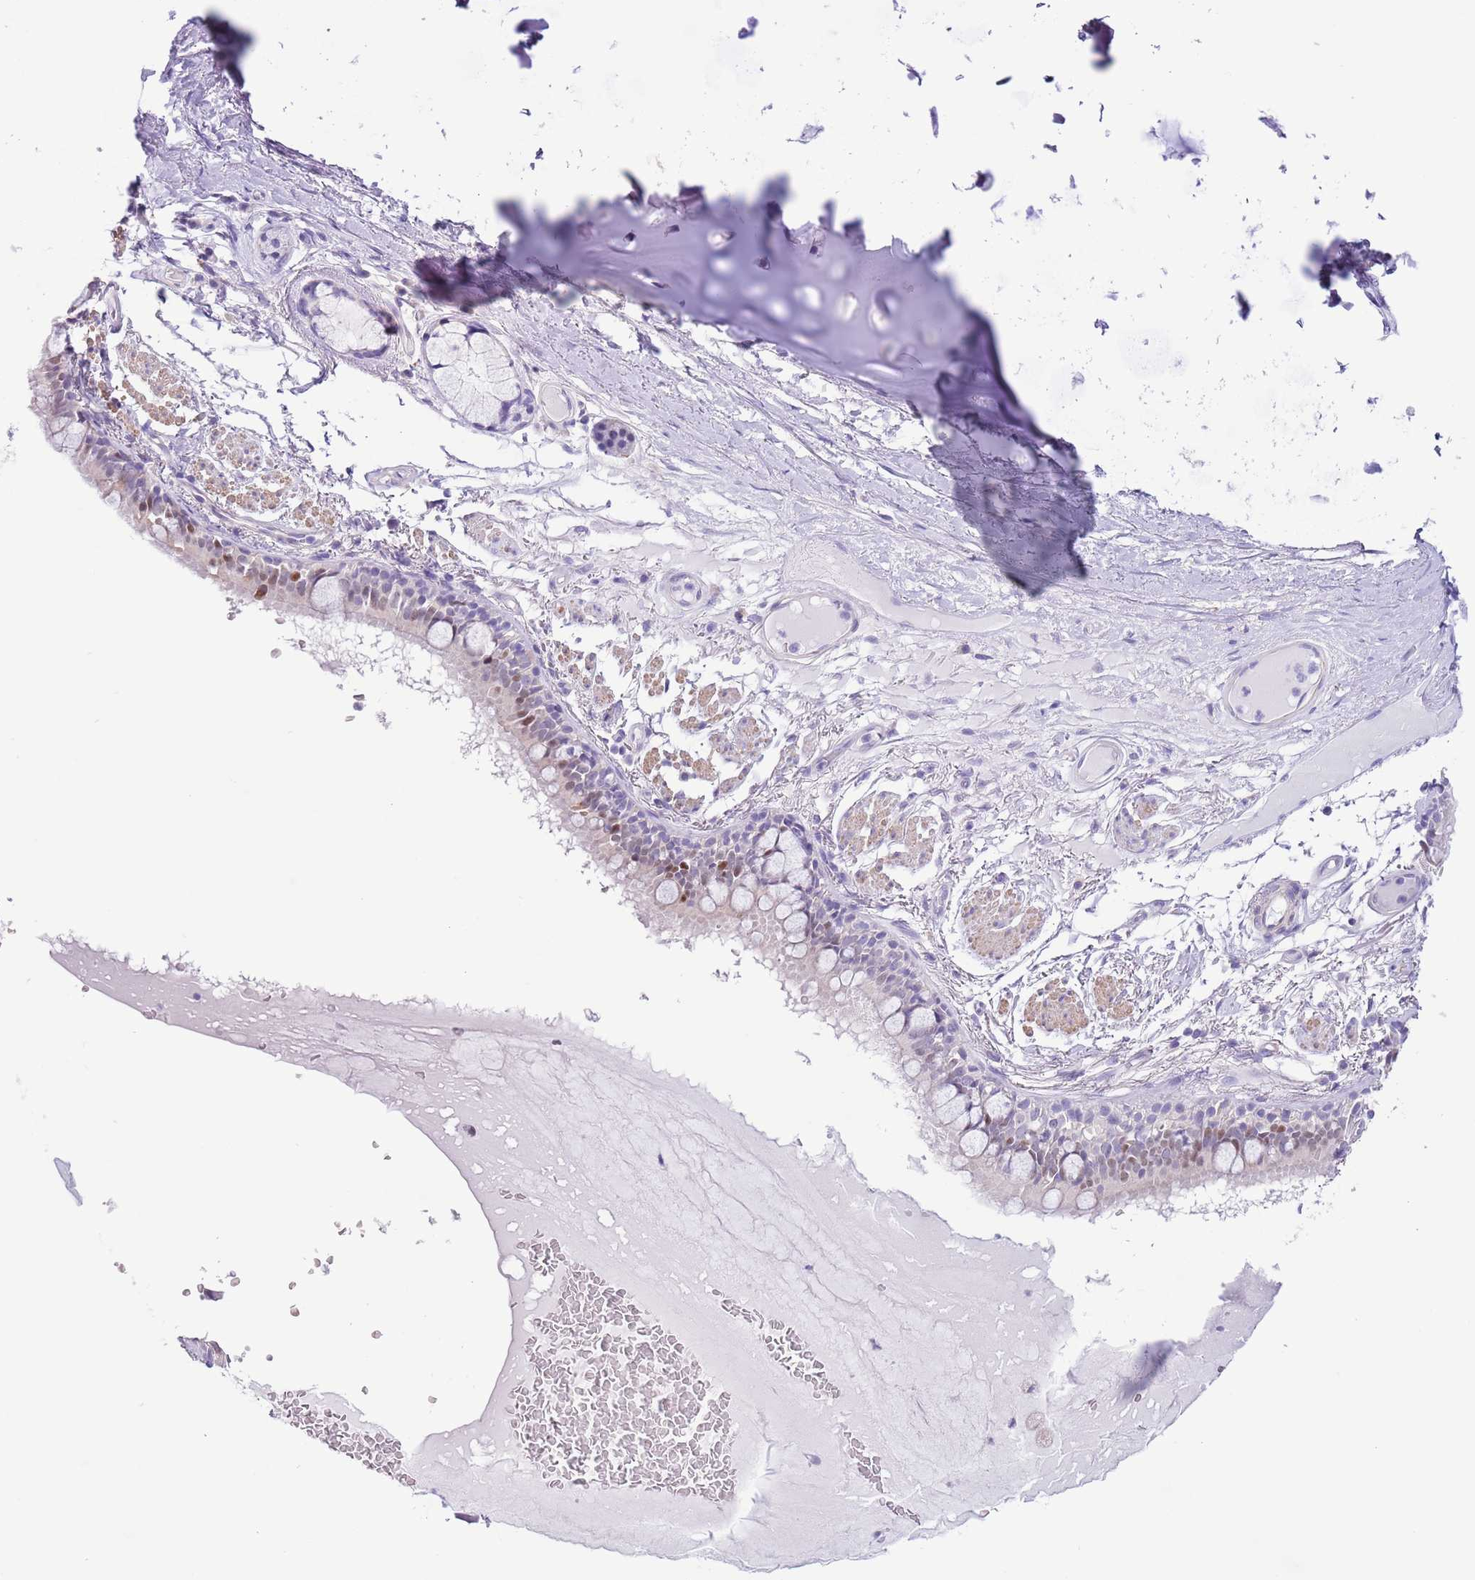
{"staining": {"intensity": "moderate", "quantity": "<25%", "location": "cytoplasmic/membranous"}, "tissue": "bronchus", "cell_type": "Respiratory epithelial cells", "image_type": "normal", "snomed": [{"axis": "morphology", "description": "Normal tissue, NOS"}, {"axis": "topography", "description": "Bronchus"}], "caption": "High-magnification brightfield microscopy of normal bronchus stained with DAB (brown) and counterstained with hematoxylin (blue). respiratory epithelial cells exhibit moderate cytoplasmic/membranous positivity is present in about<25% of cells. (DAB (3,3'-diaminobenzidine) IHC, brown staining for protein, blue staining for nuclei).", "gene": "SLC7A14", "patient": {"sex": "male", "age": 70}}